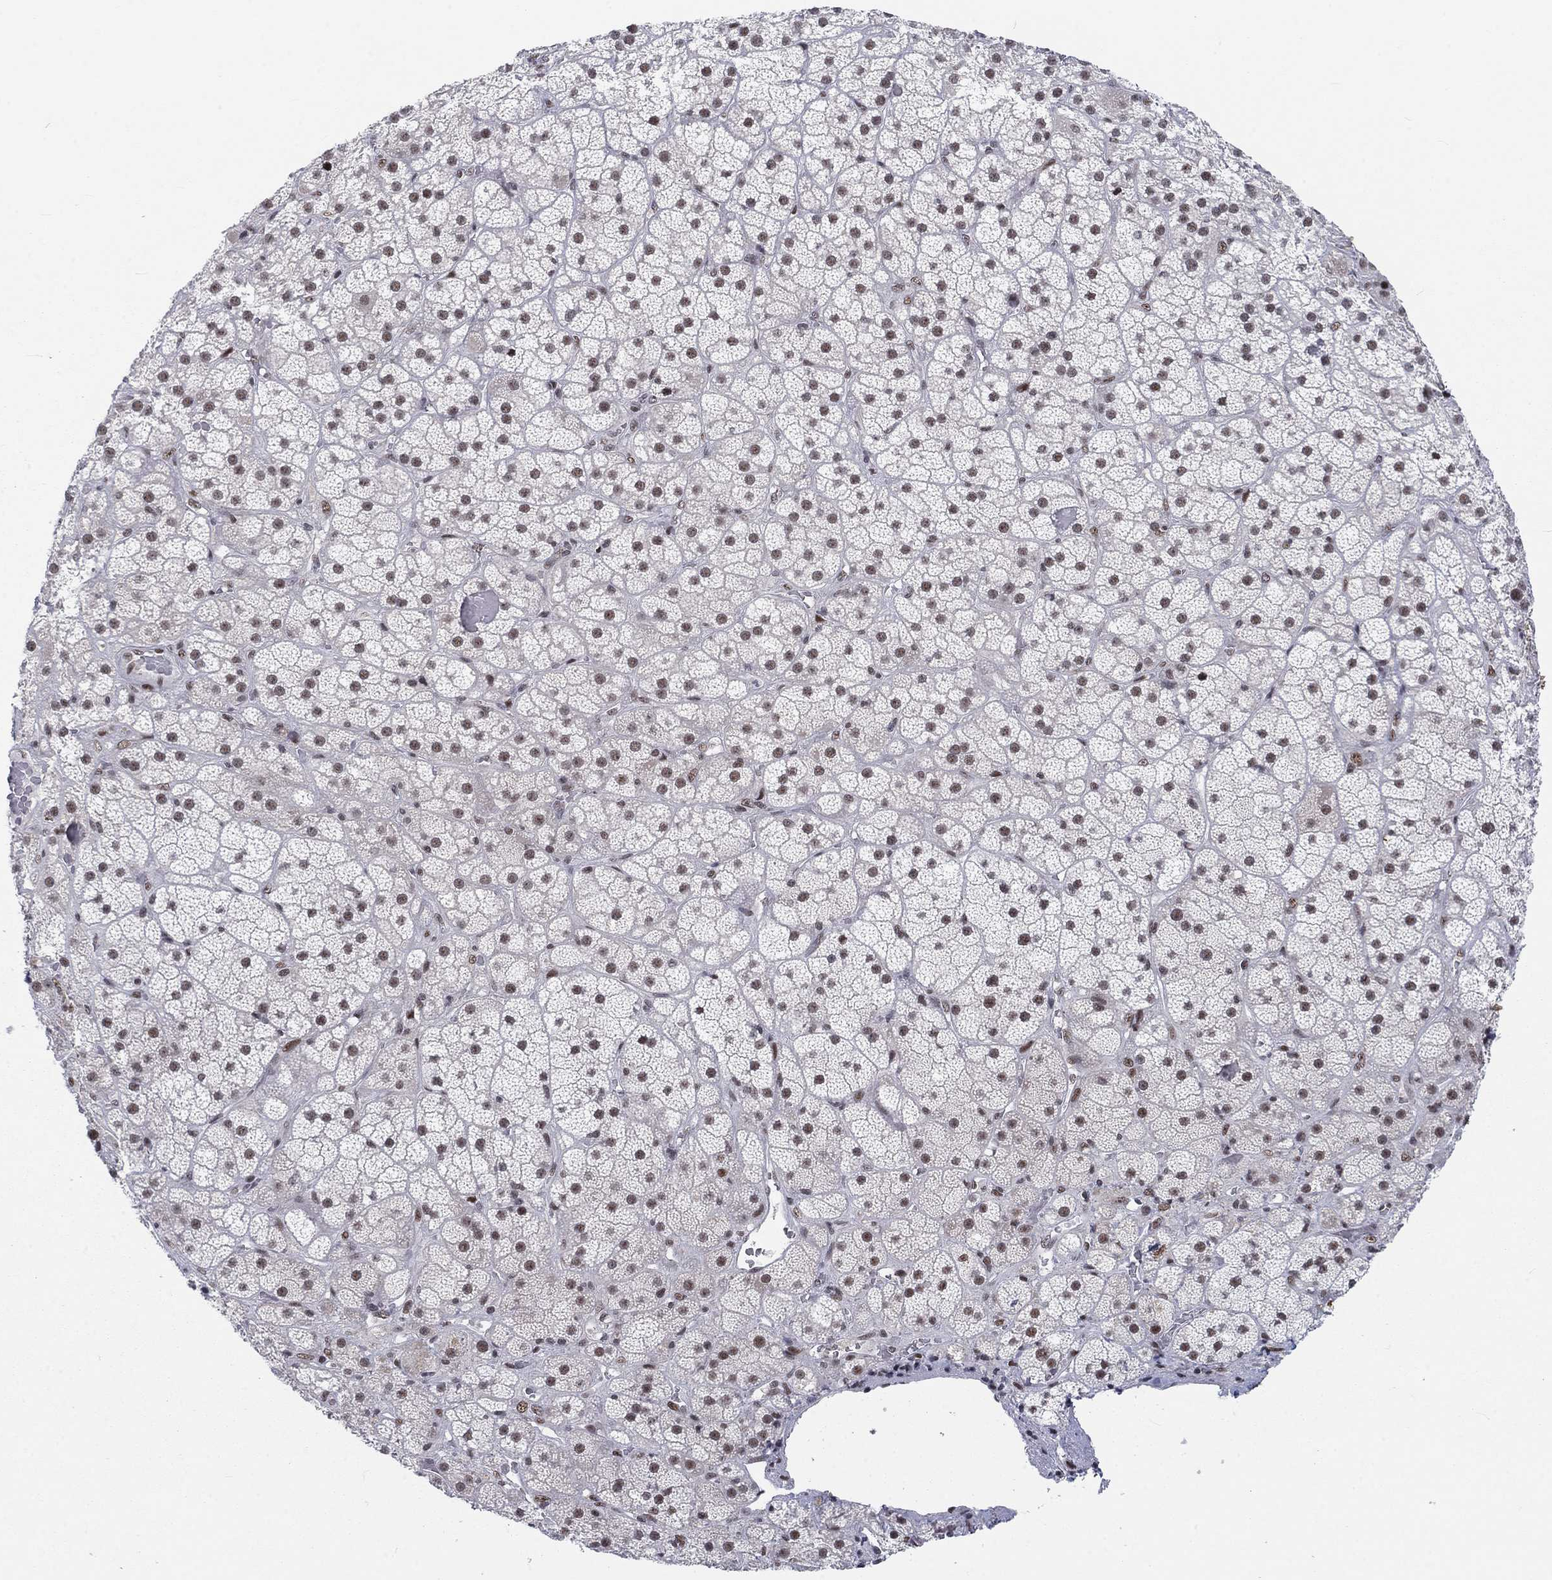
{"staining": {"intensity": "moderate", "quantity": "<25%", "location": "nuclear"}, "tissue": "adrenal gland", "cell_type": "Glandular cells", "image_type": "normal", "snomed": [{"axis": "morphology", "description": "Normal tissue, NOS"}, {"axis": "topography", "description": "Adrenal gland"}], "caption": "DAB (3,3'-diaminobenzidine) immunohistochemical staining of benign adrenal gland demonstrates moderate nuclear protein positivity in approximately <25% of glandular cells.", "gene": "FYTTD1", "patient": {"sex": "male", "age": 57}}